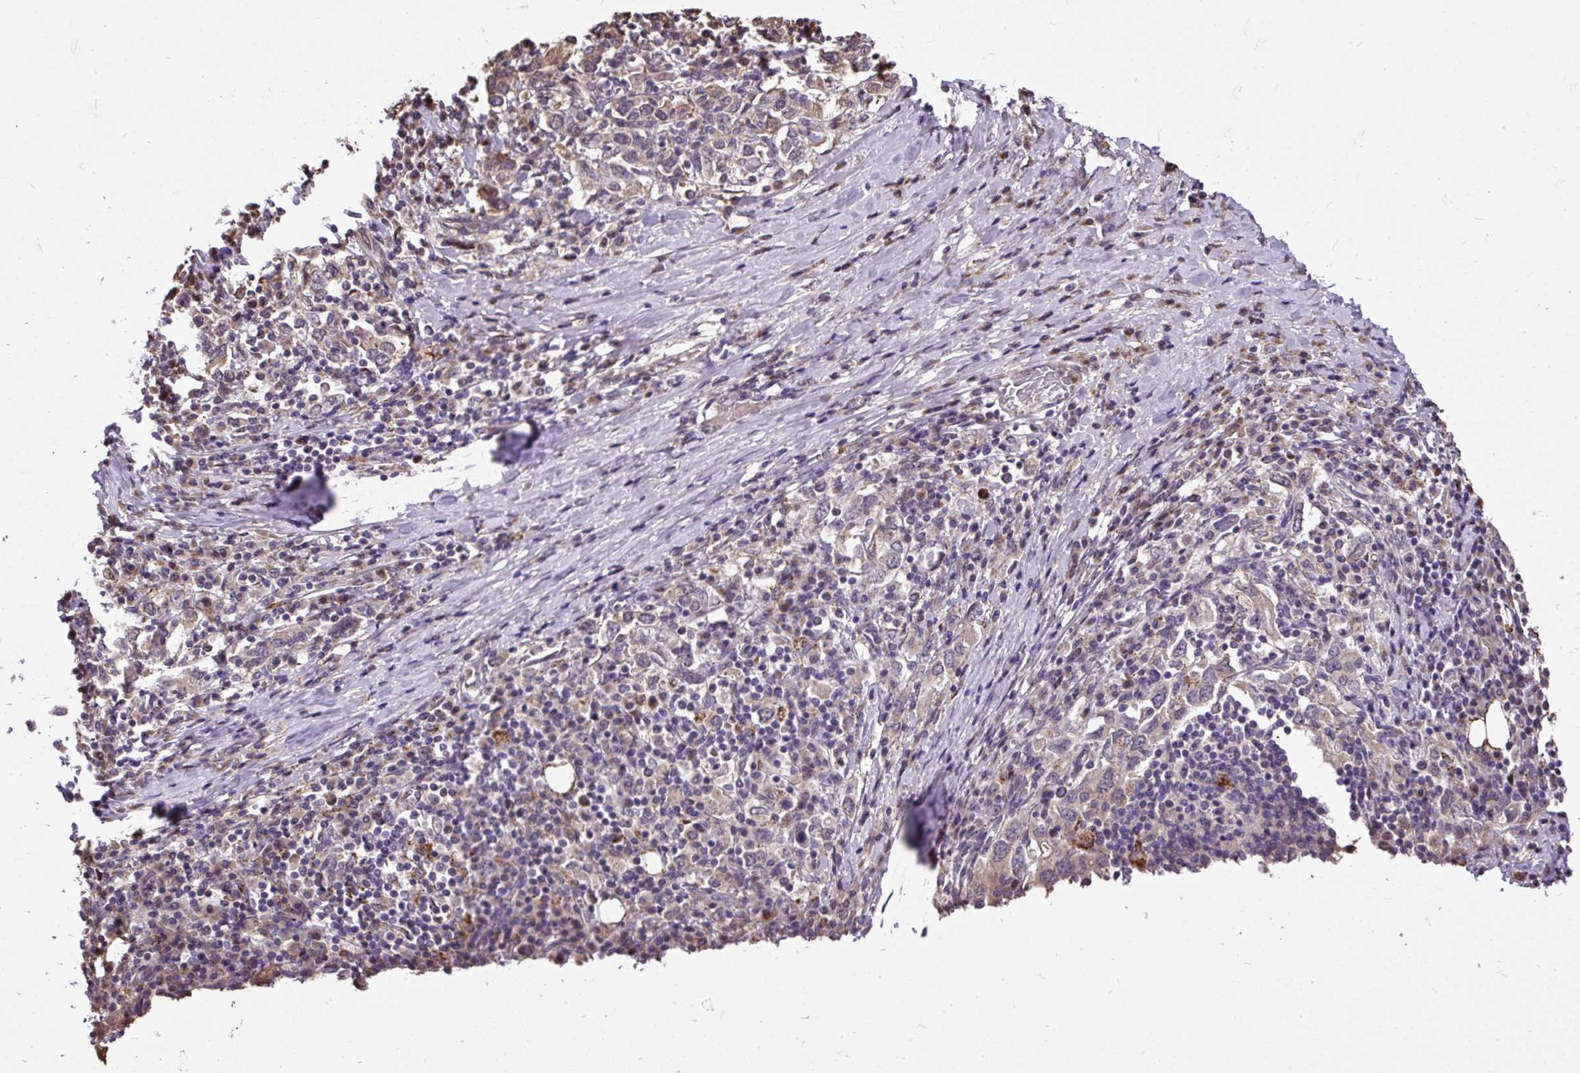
{"staining": {"intensity": "negative", "quantity": "none", "location": "none"}, "tissue": "stomach cancer", "cell_type": "Tumor cells", "image_type": "cancer", "snomed": [{"axis": "morphology", "description": "Adenocarcinoma, NOS"}, {"axis": "topography", "description": "Stomach, upper"}, {"axis": "topography", "description": "Stomach"}], "caption": "An image of adenocarcinoma (stomach) stained for a protein shows no brown staining in tumor cells. (DAB (3,3'-diaminobenzidine) immunohistochemistry (IHC), high magnification).", "gene": "PUS7L", "patient": {"sex": "male", "age": 62}}